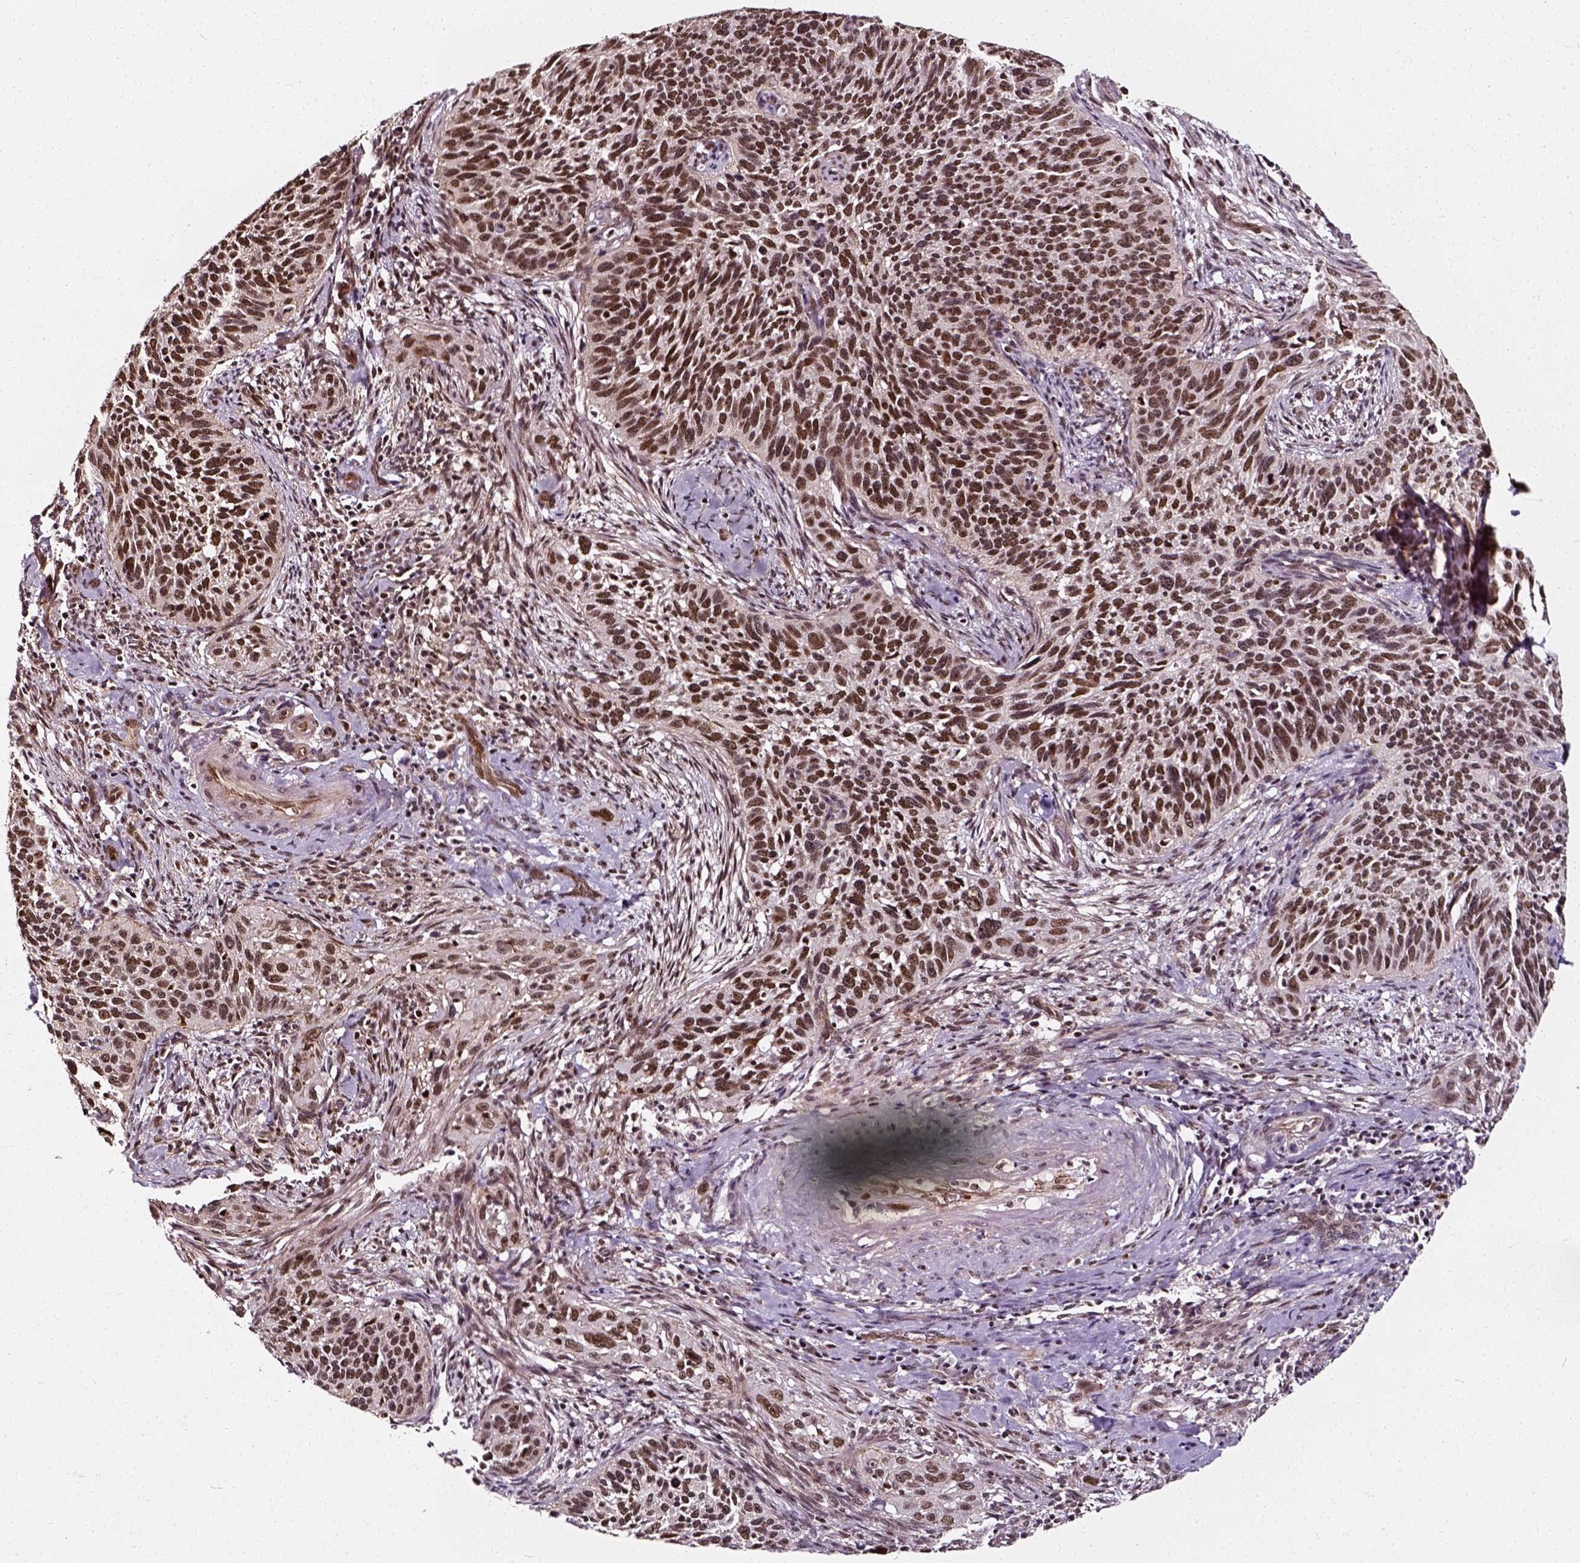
{"staining": {"intensity": "moderate", "quantity": ">75%", "location": "nuclear"}, "tissue": "cervical cancer", "cell_type": "Tumor cells", "image_type": "cancer", "snomed": [{"axis": "morphology", "description": "Squamous cell carcinoma, NOS"}, {"axis": "topography", "description": "Cervix"}], "caption": "A brown stain shows moderate nuclear staining of a protein in human cervical squamous cell carcinoma tumor cells. (Brightfield microscopy of DAB IHC at high magnification).", "gene": "NACC1", "patient": {"sex": "female", "age": 51}}